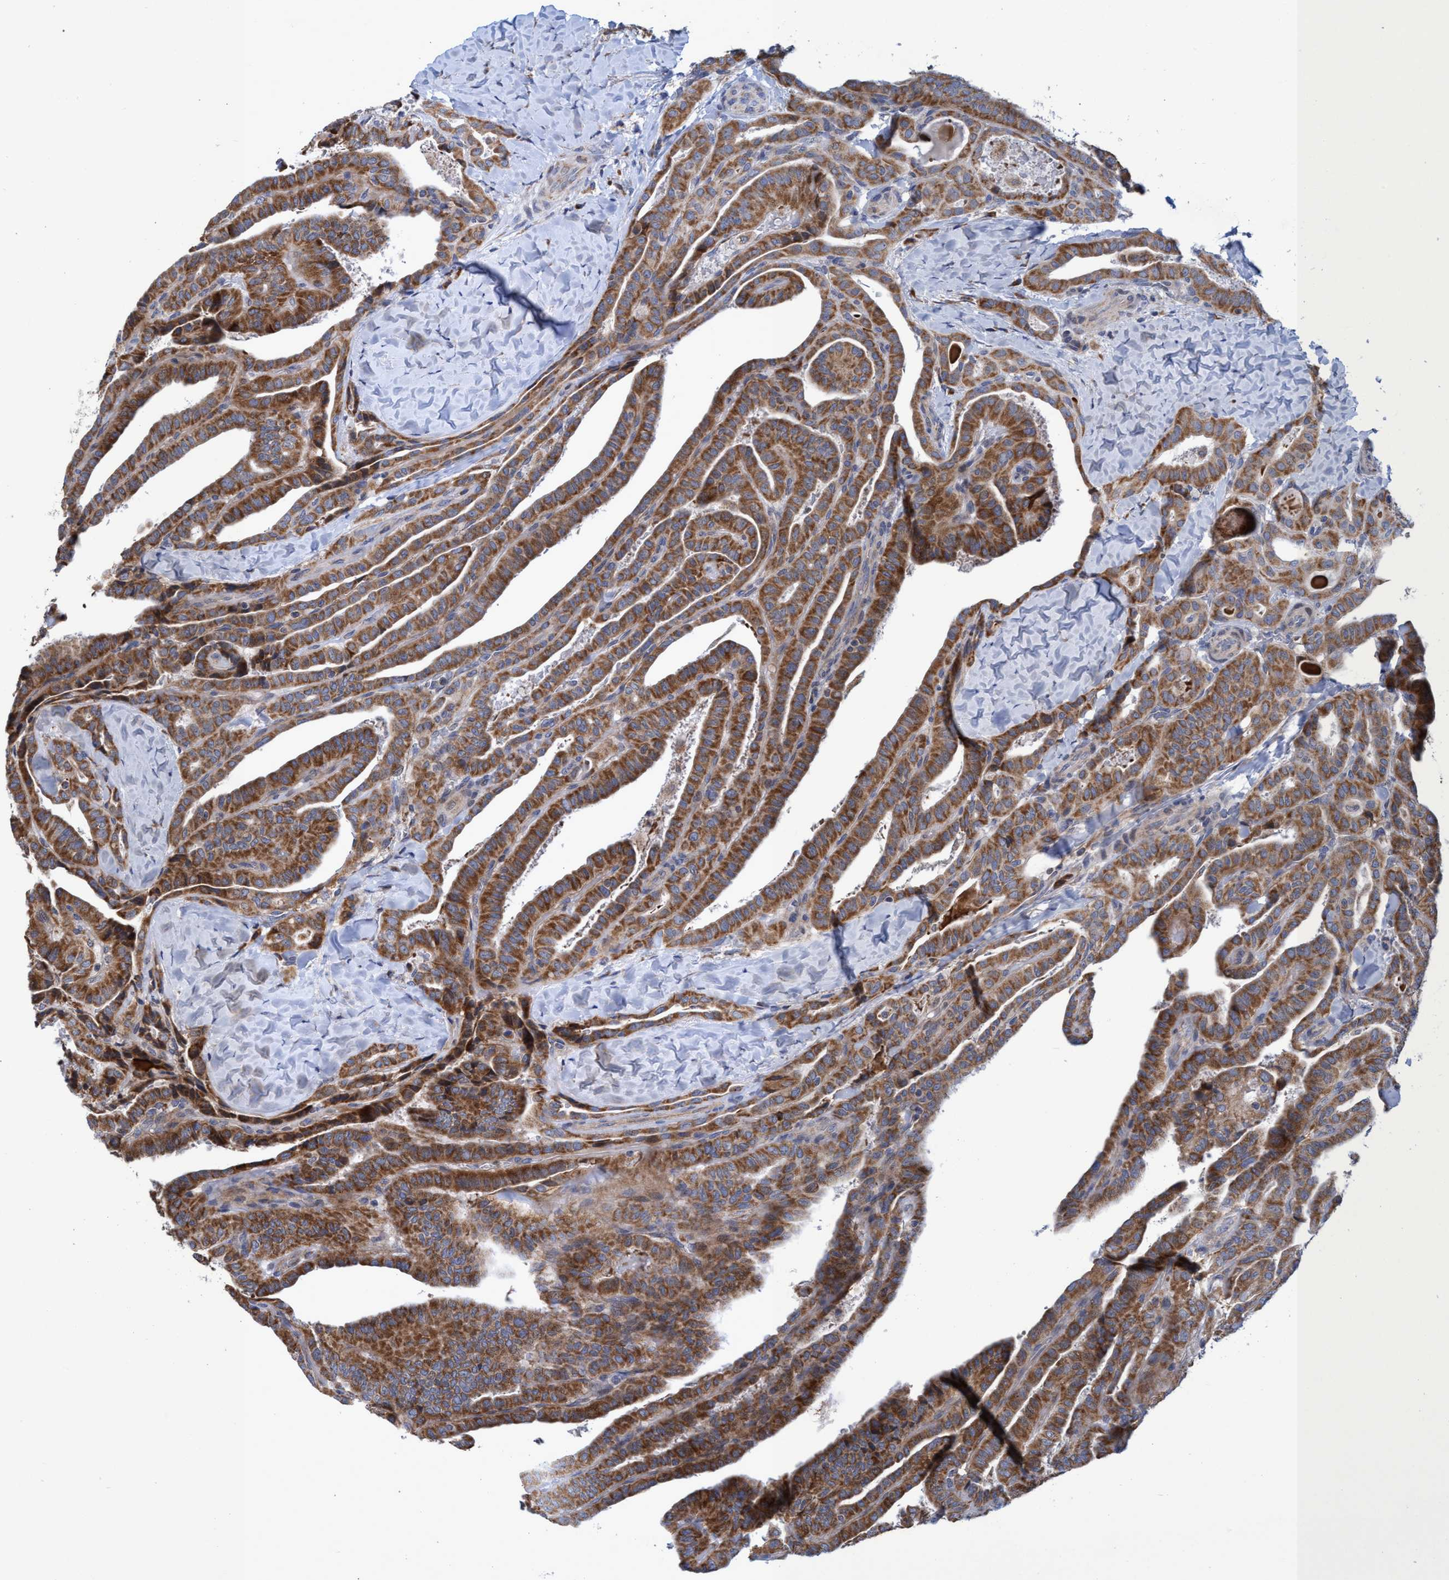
{"staining": {"intensity": "strong", "quantity": ">75%", "location": "cytoplasmic/membranous"}, "tissue": "thyroid cancer", "cell_type": "Tumor cells", "image_type": "cancer", "snomed": [{"axis": "morphology", "description": "Papillary adenocarcinoma, NOS"}, {"axis": "topography", "description": "Thyroid gland"}], "caption": "Brown immunohistochemical staining in human thyroid cancer (papillary adenocarcinoma) shows strong cytoplasmic/membranous staining in about >75% of tumor cells.", "gene": "NAT16", "patient": {"sex": "male", "age": 77}}